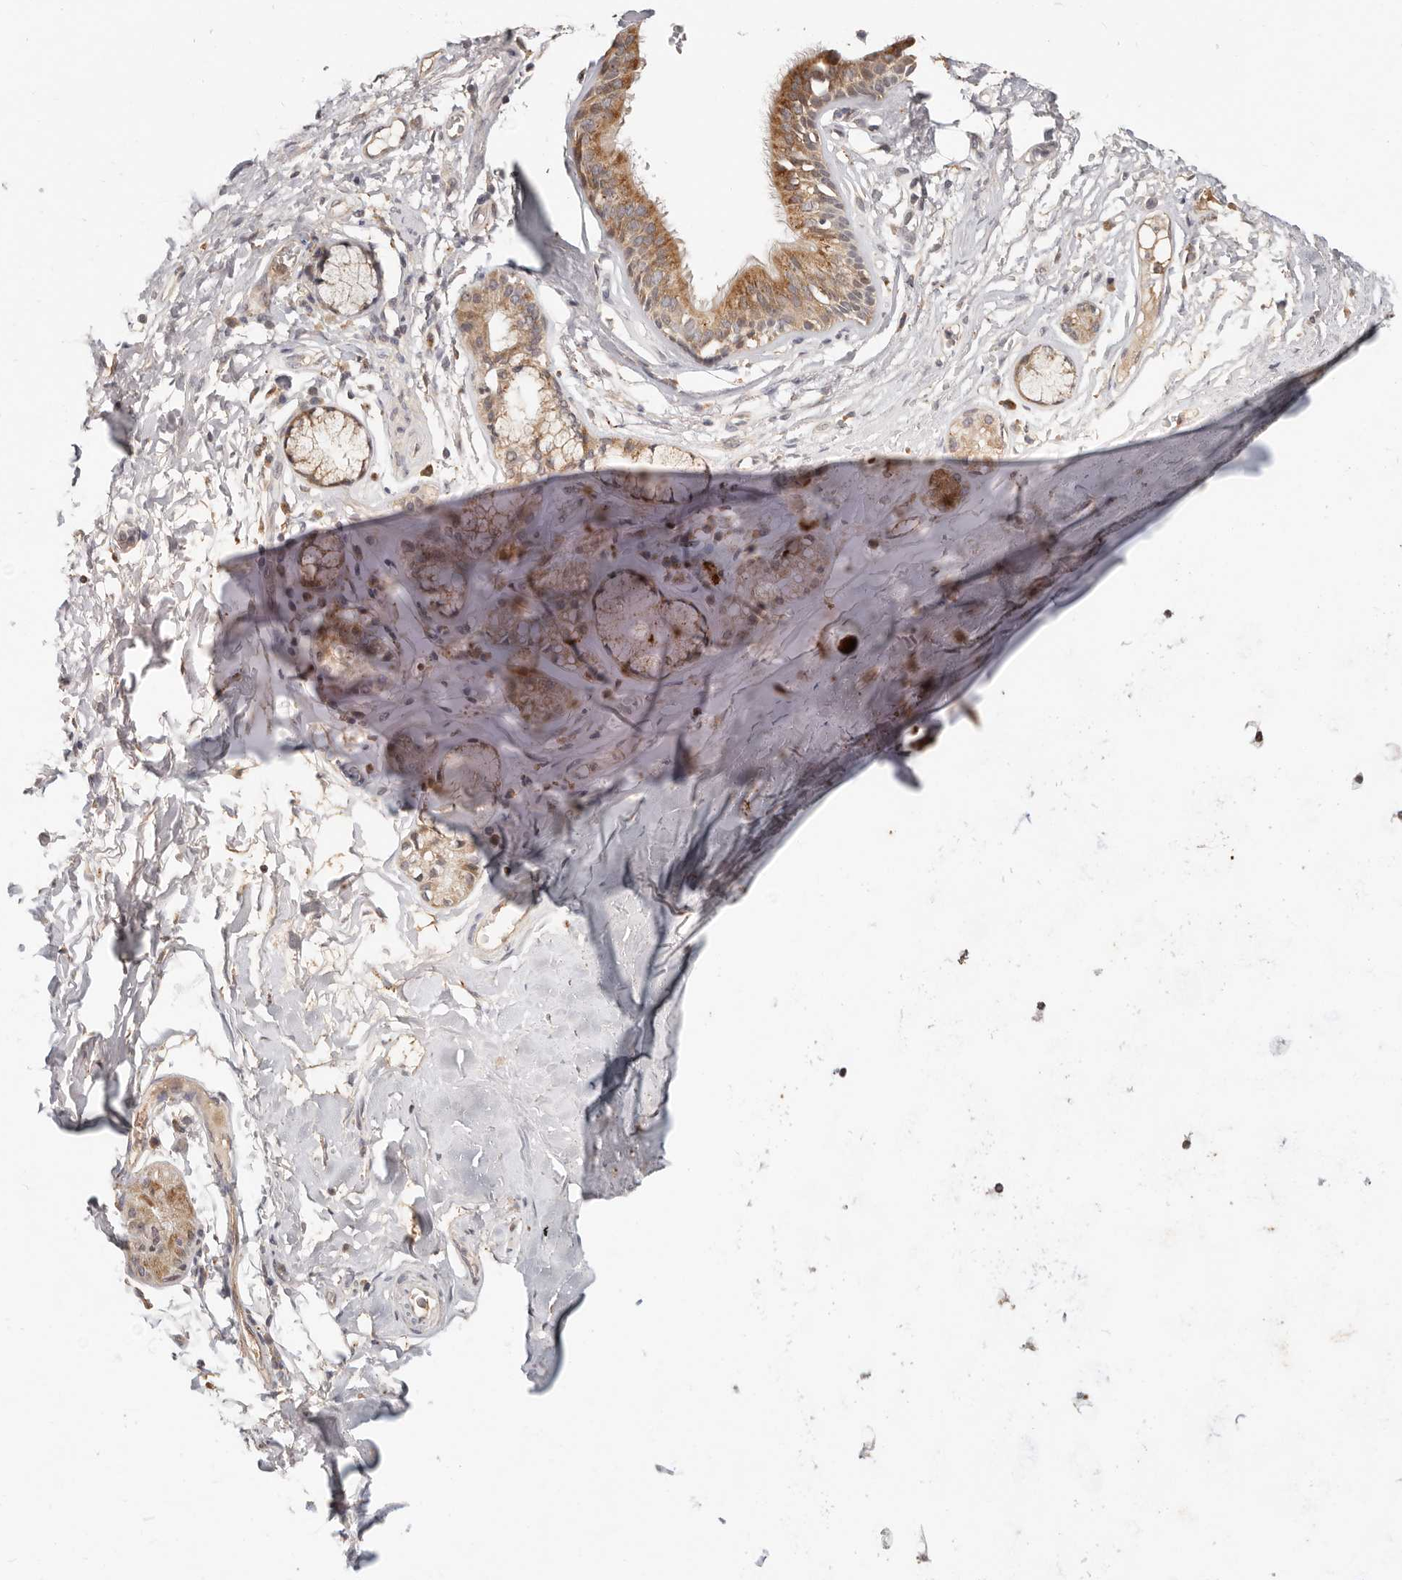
{"staining": {"intensity": "moderate", "quantity": ">75%", "location": "cytoplasmic/membranous"}, "tissue": "bronchus", "cell_type": "Respiratory epithelial cells", "image_type": "normal", "snomed": [{"axis": "morphology", "description": "Normal tissue, NOS"}, {"axis": "topography", "description": "Cartilage tissue"}], "caption": "An image showing moderate cytoplasmic/membranous staining in about >75% of respiratory epithelial cells in benign bronchus, as visualized by brown immunohistochemical staining.", "gene": "ZRANB1", "patient": {"sex": "female", "age": 63}}